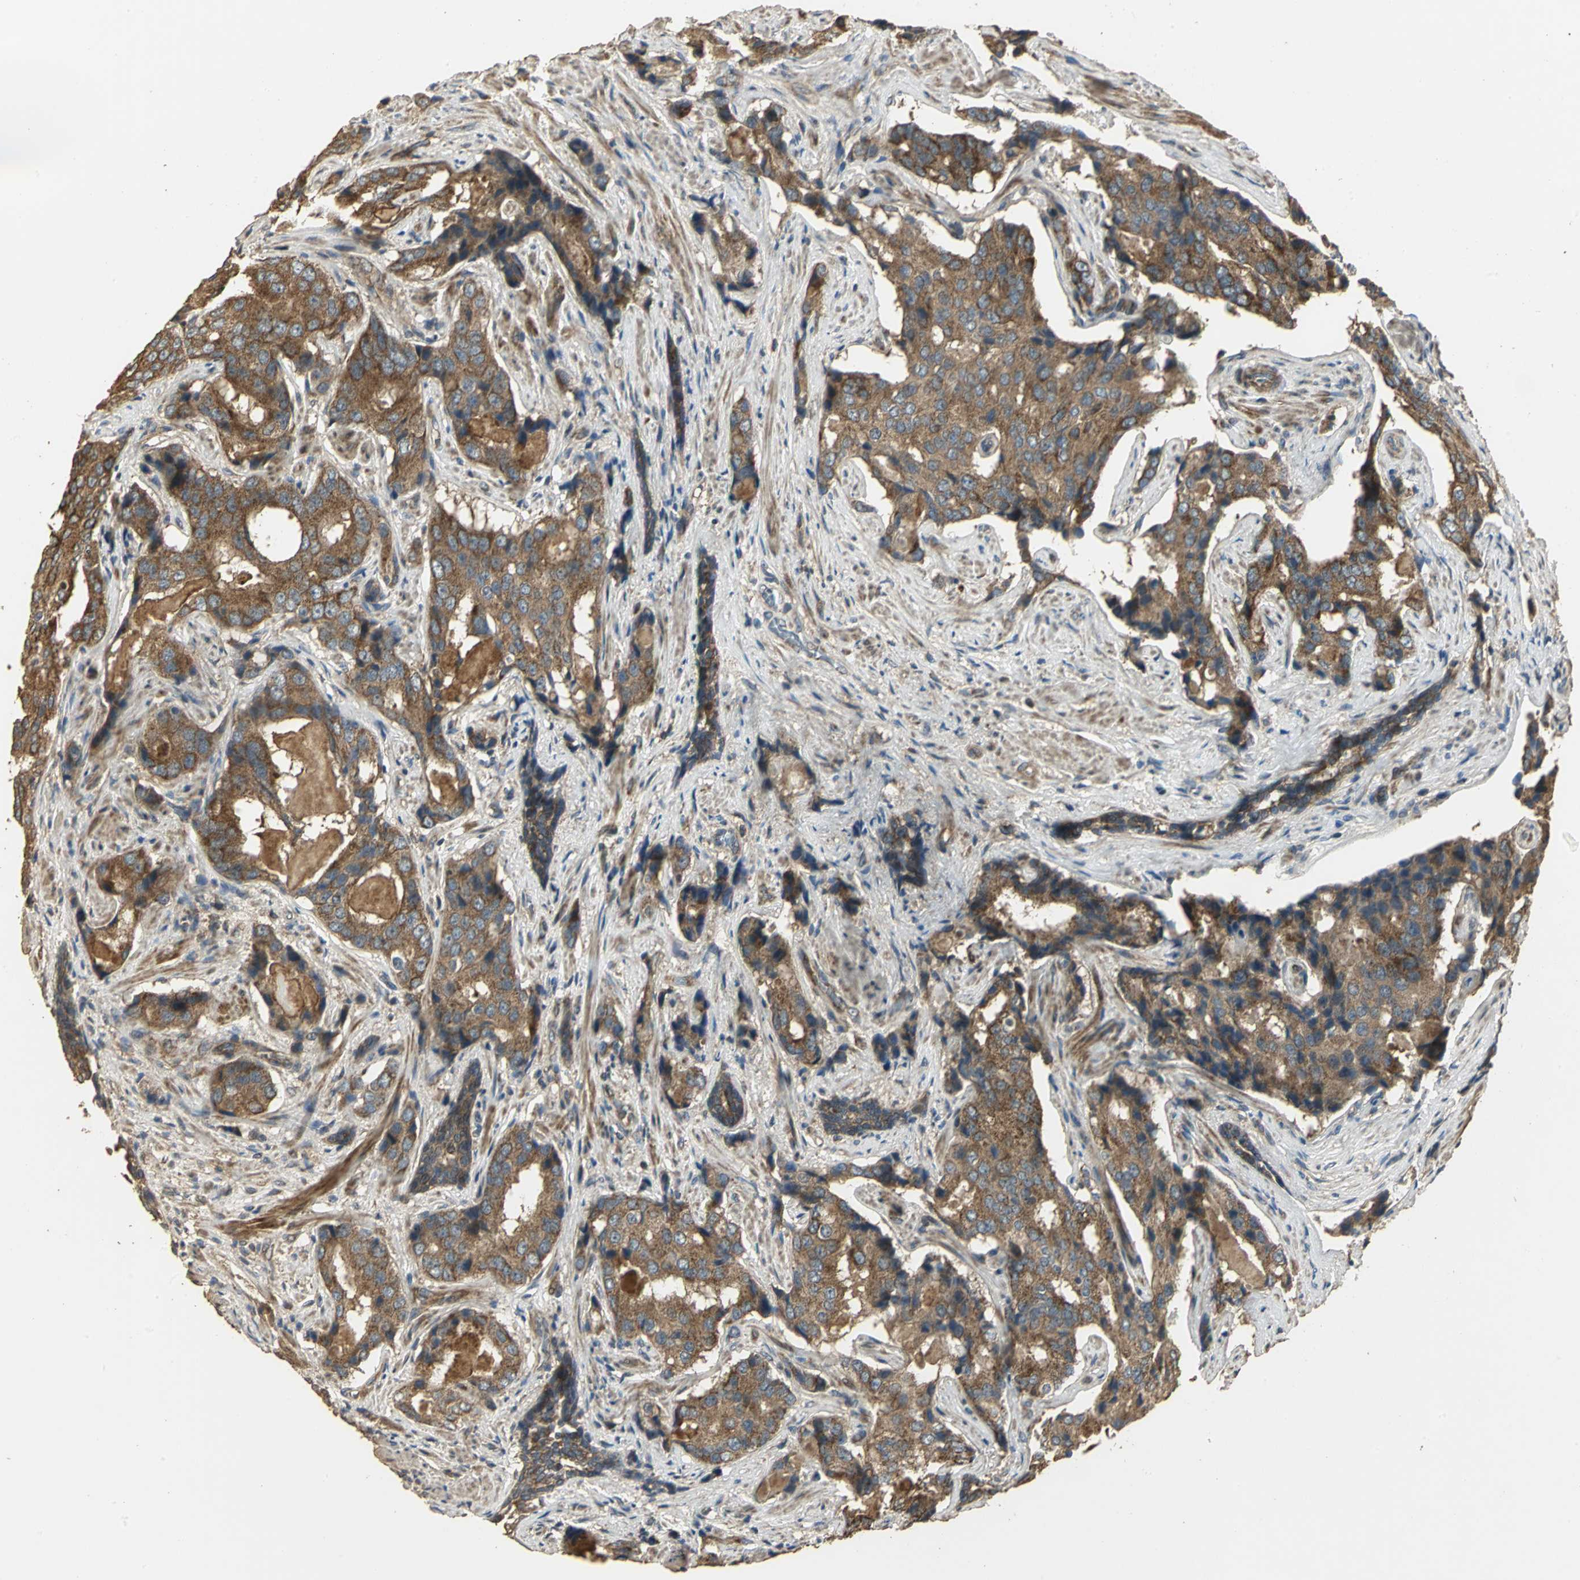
{"staining": {"intensity": "strong", "quantity": ">75%", "location": "cytoplasmic/membranous"}, "tissue": "prostate cancer", "cell_type": "Tumor cells", "image_type": "cancer", "snomed": [{"axis": "morphology", "description": "Adenocarcinoma, High grade"}, {"axis": "topography", "description": "Prostate"}], "caption": "About >75% of tumor cells in human prostate cancer (high-grade adenocarcinoma) display strong cytoplasmic/membranous protein positivity as visualized by brown immunohistochemical staining.", "gene": "KANK1", "patient": {"sex": "male", "age": 58}}